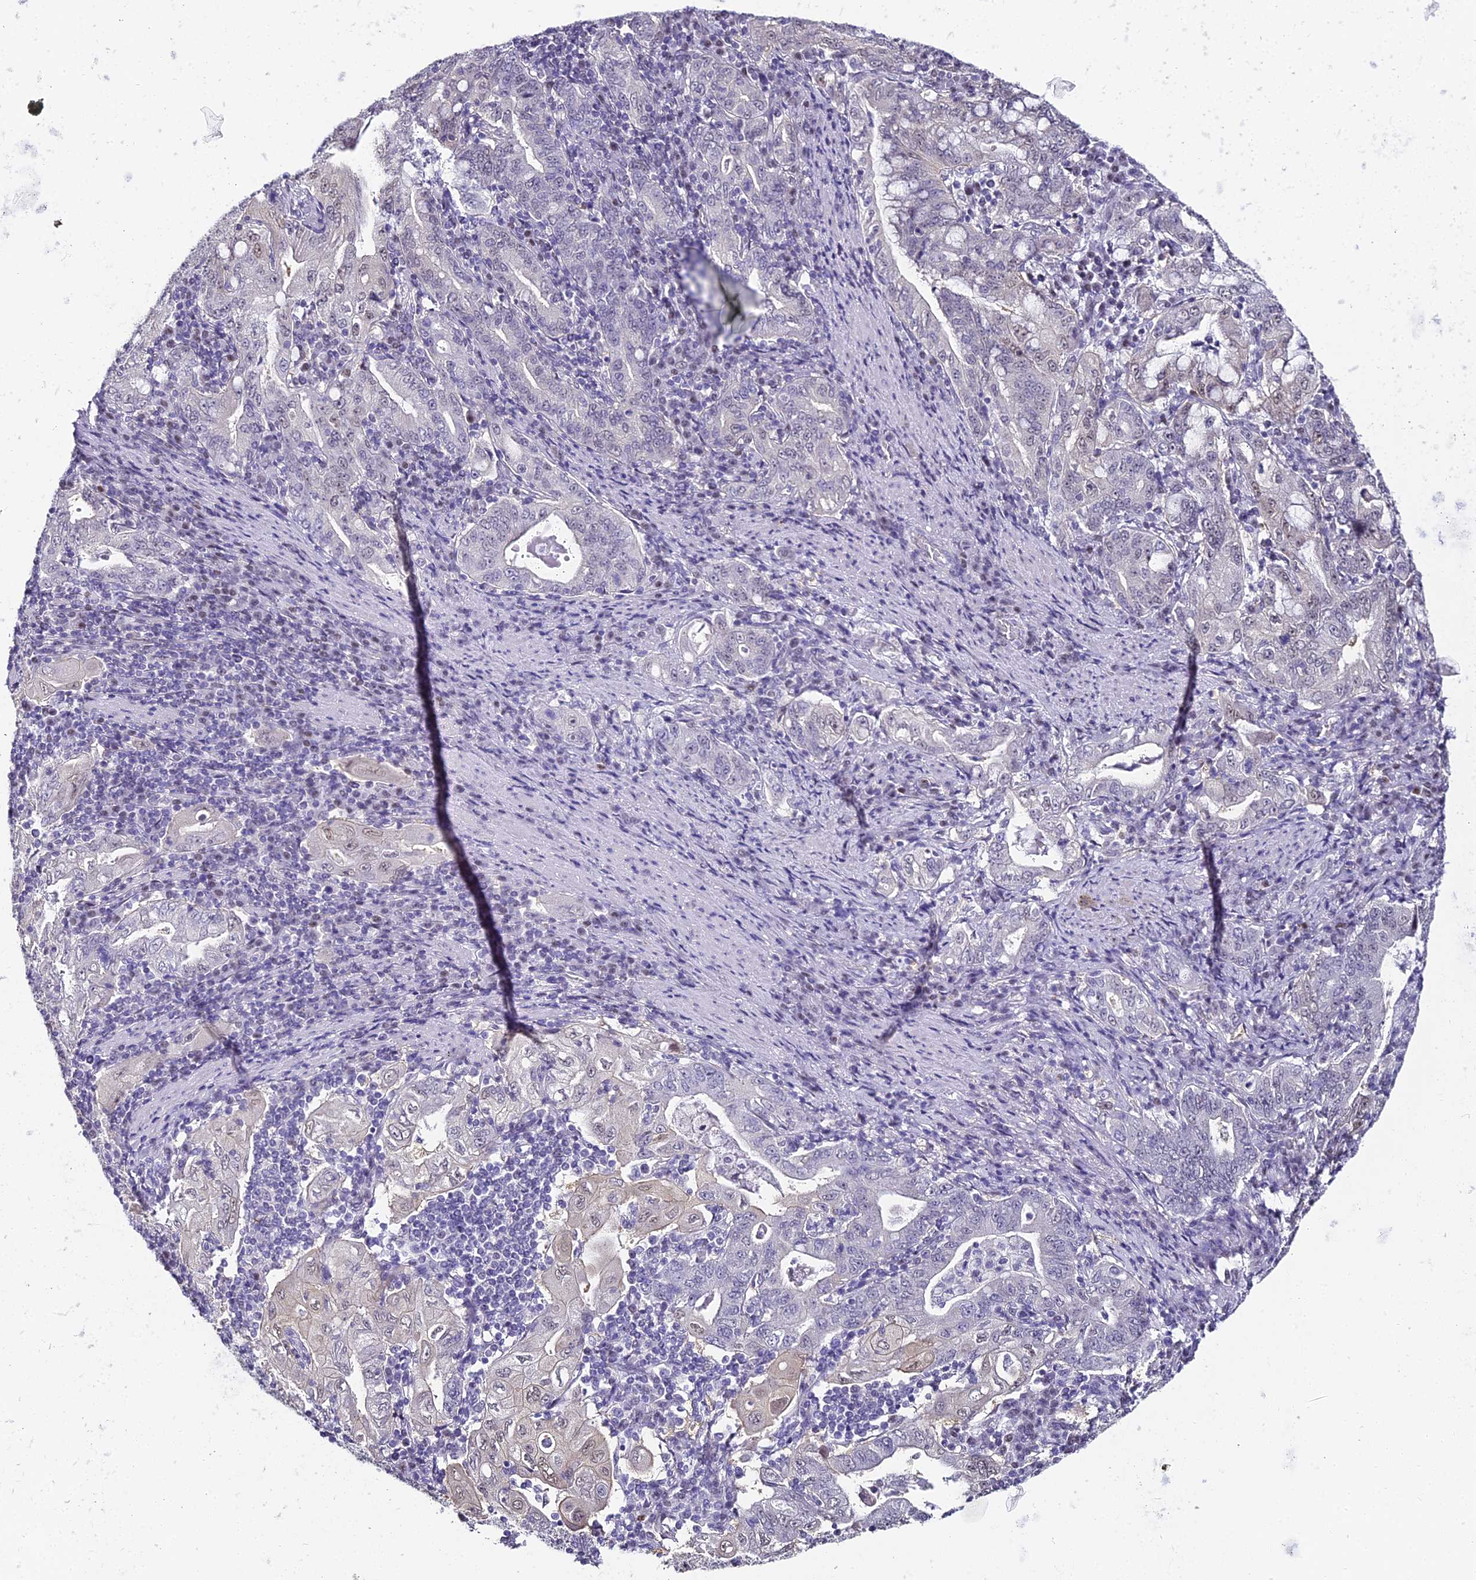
{"staining": {"intensity": "weak", "quantity": "<25%", "location": "nuclear"}, "tissue": "stomach cancer", "cell_type": "Tumor cells", "image_type": "cancer", "snomed": [{"axis": "morphology", "description": "Normal tissue, NOS"}, {"axis": "morphology", "description": "Adenocarcinoma, NOS"}, {"axis": "topography", "description": "Esophagus"}, {"axis": "topography", "description": "Stomach, upper"}, {"axis": "topography", "description": "Peripheral nerve tissue"}], "caption": "Human adenocarcinoma (stomach) stained for a protein using immunohistochemistry exhibits no positivity in tumor cells.", "gene": "ABHD14A-ACY1", "patient": {"sex": "male", "age": 62}}